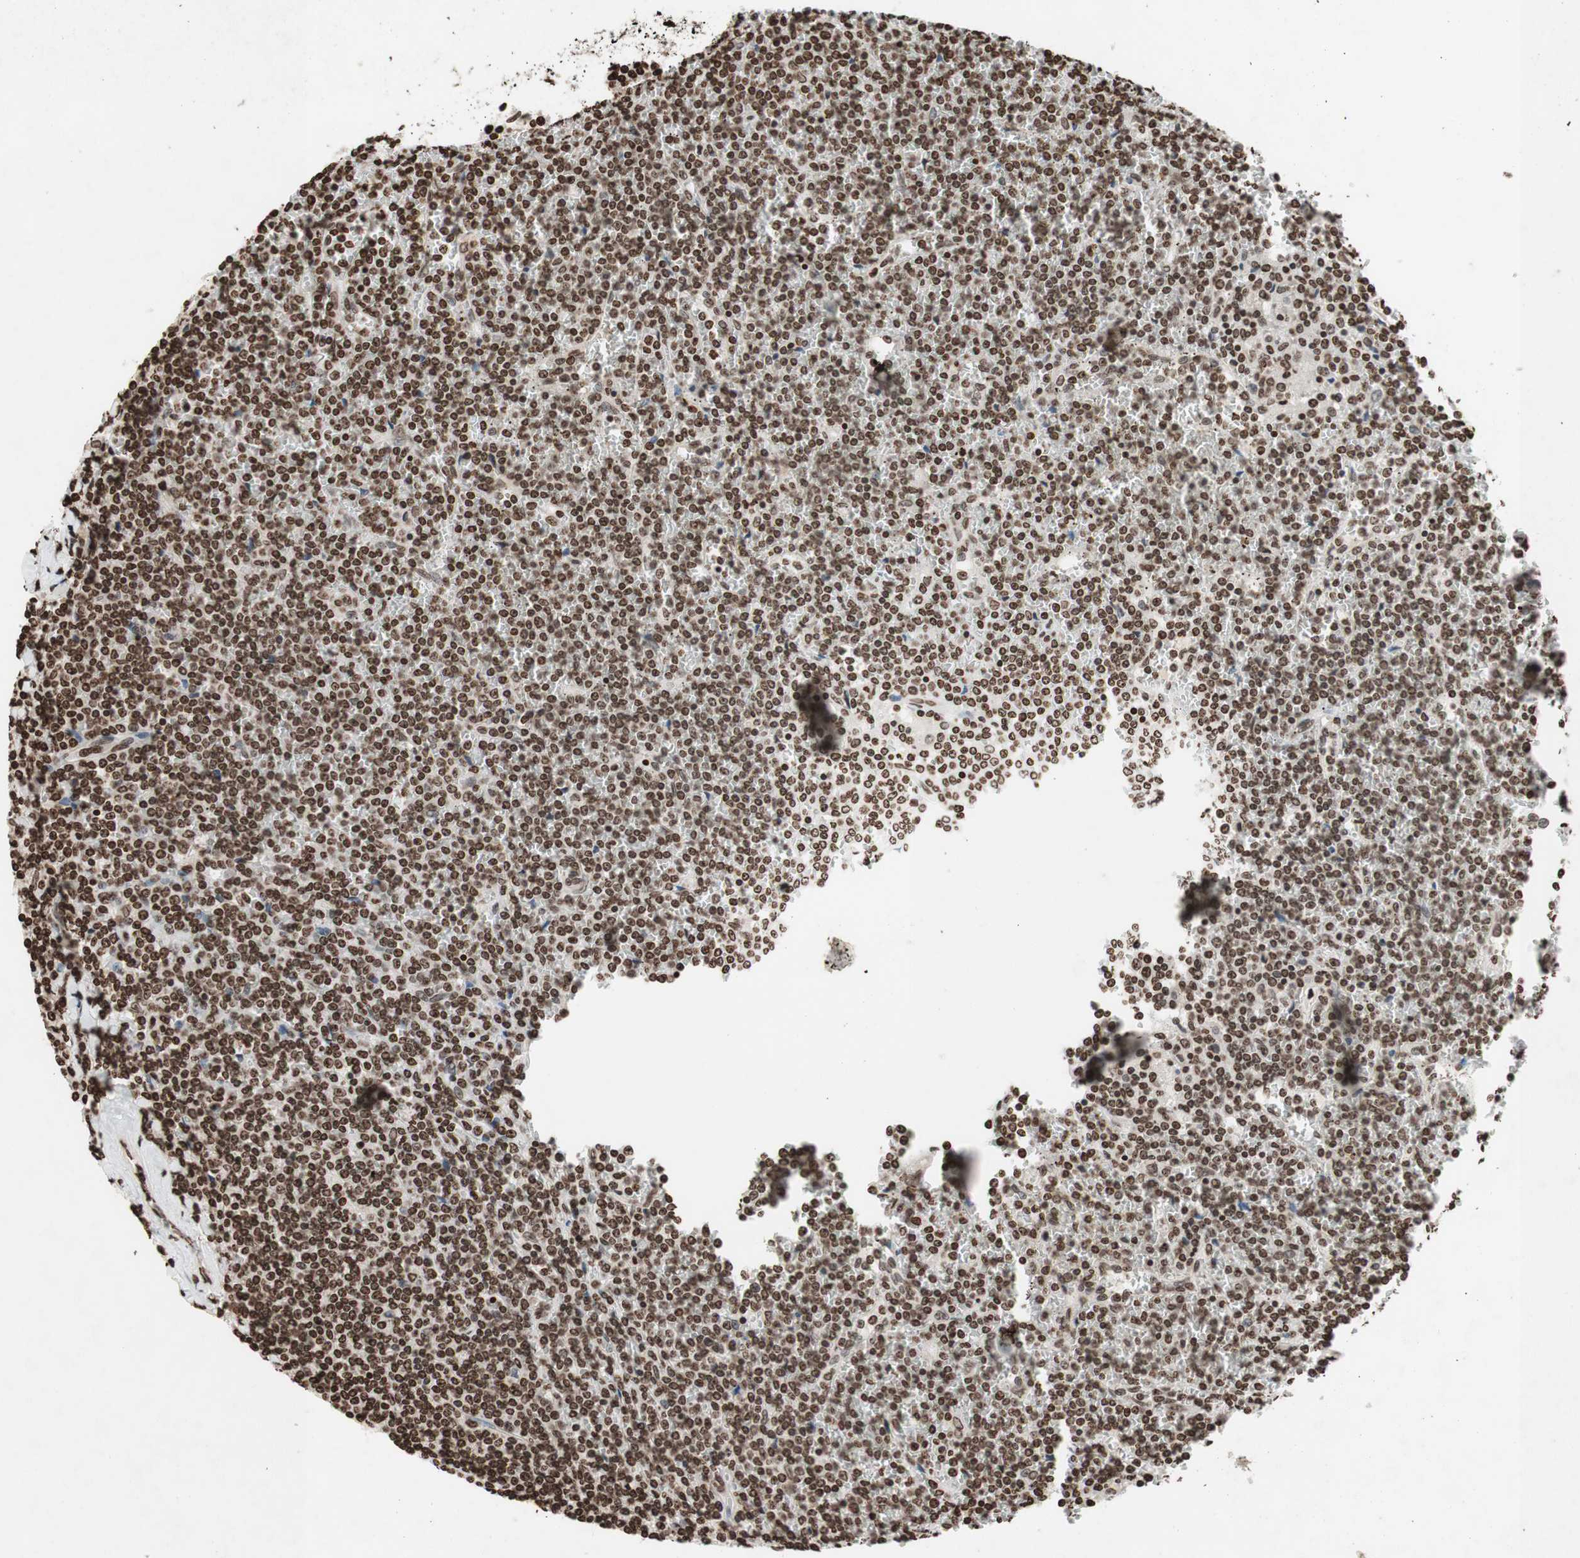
{"staining": {"intensity": "moderate", "quantity": ">75%", "location": "nuclear"}, "tissue": "lymphoma", "cell_type": "Tumor cells", "image_type": "cancer", "snomed": [{"axis": "morphology", "description": "Malignant lymphoma, non-Hodgkin's type, Low grade"}, {"axis": "topography", "description": "Spleen"}], "caption": "IHC image of neoplastic tissue: human lymphoma stained using immunohistochemistry exhibits medium levels of moderate protein expression localized specifically in the nuclear of tumor cells, appearing as a nuclear brown color.", "gene": "NCOA3", "patient": {"sex": "female", "age": 19}}